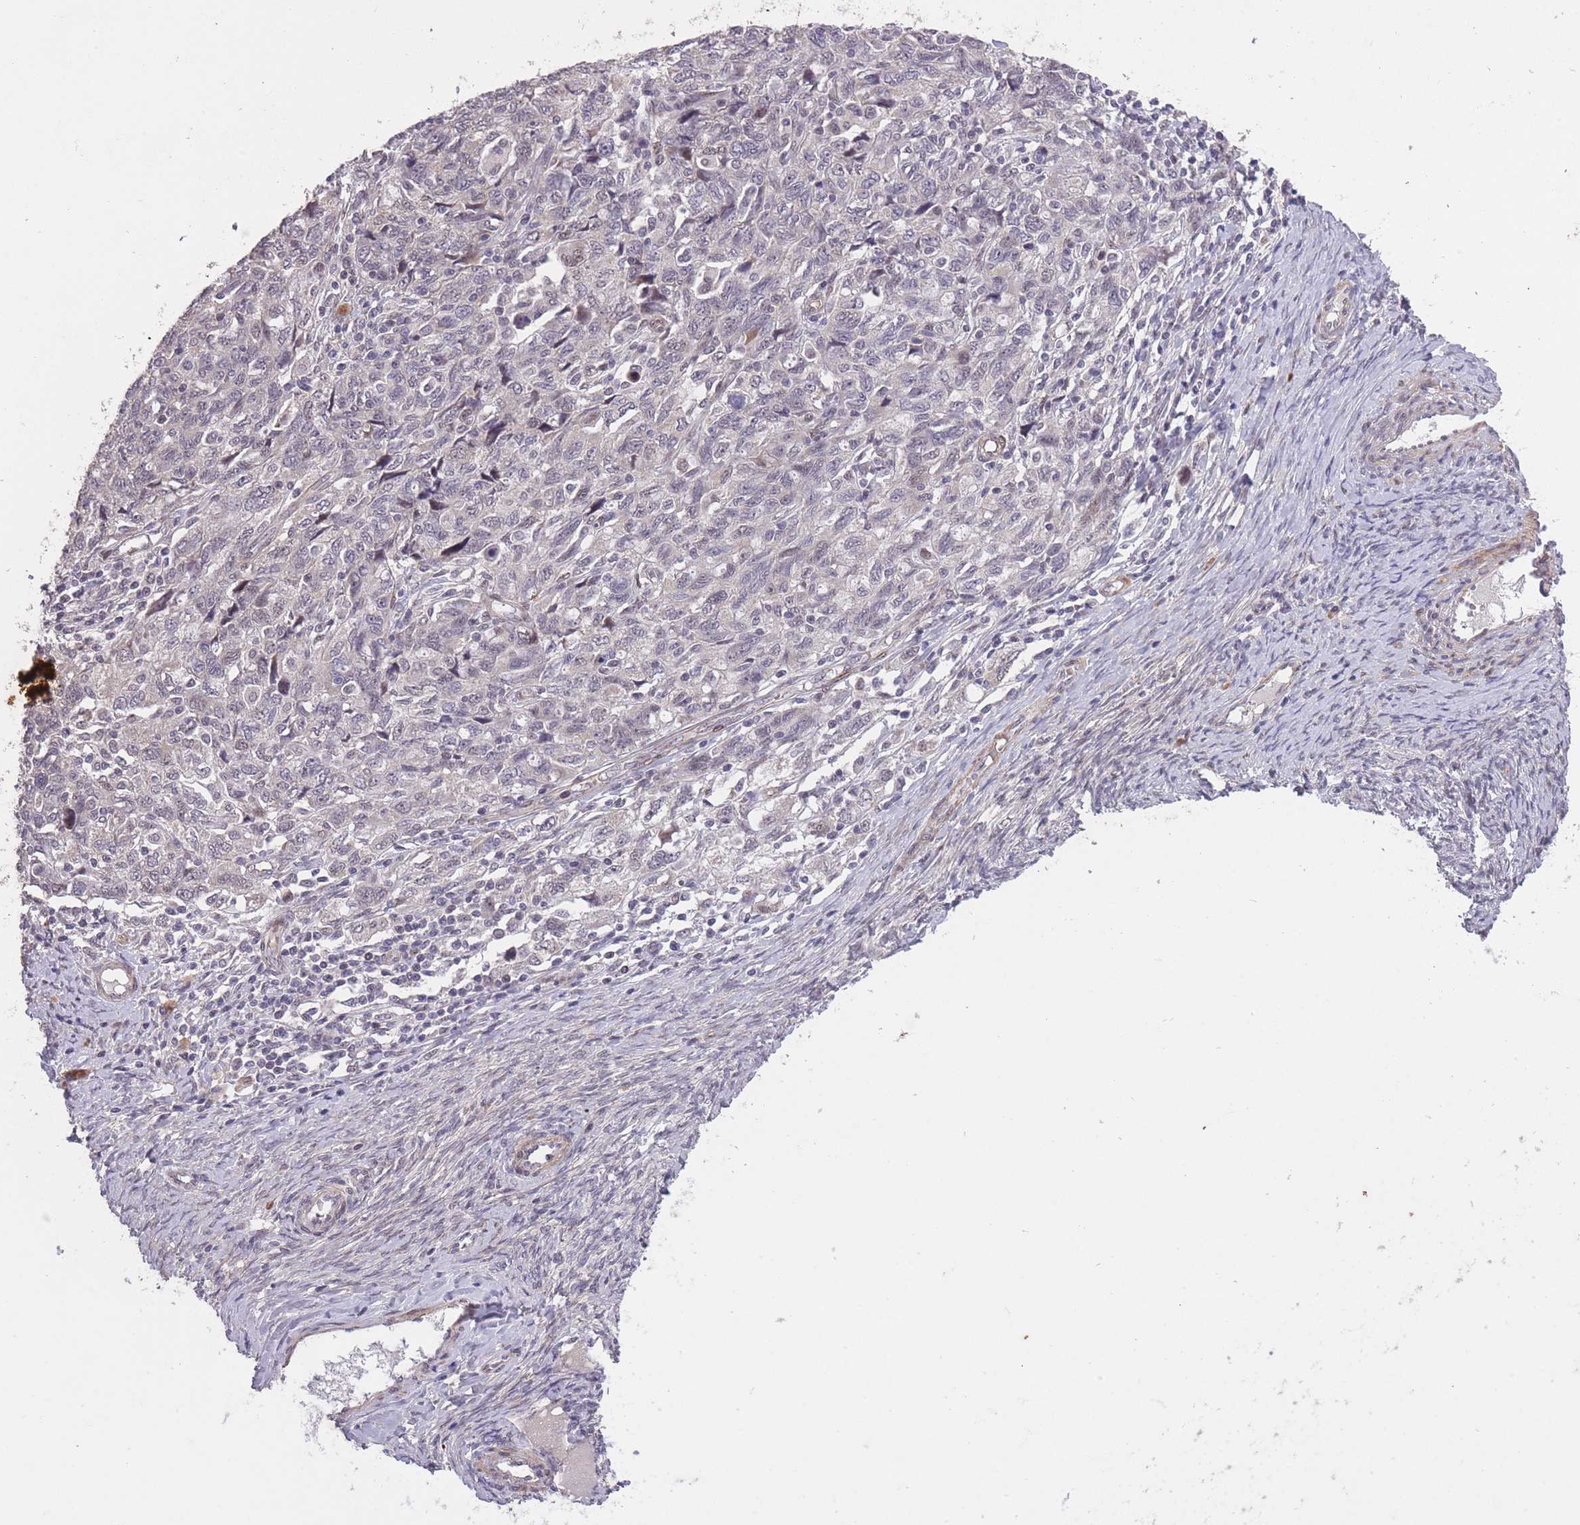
{"staining": {"intensity": "moderate", "quantity": "<25%", "location": "nuclear"}, "tissue": "ovarian cancer", "cell_type": "Tumor cells", "image_type": "cancer", "snomed": [{"axis": "morphology", "description": "Carcinoma, NOS"}, {"axis": "morphology", "description": "Cystadenocarcinoma, serous, NOS"}, {"axis": "topography", "description": "Ovary"}], "caption": "This image shows immunohistochemistry staining of serous cystadenocarcinoma (ovarian), with low moderate nuclear staining in about <25% of tumor cells.", "gene": "CBX6", "patient": {"sex": "female", "age": 69}}